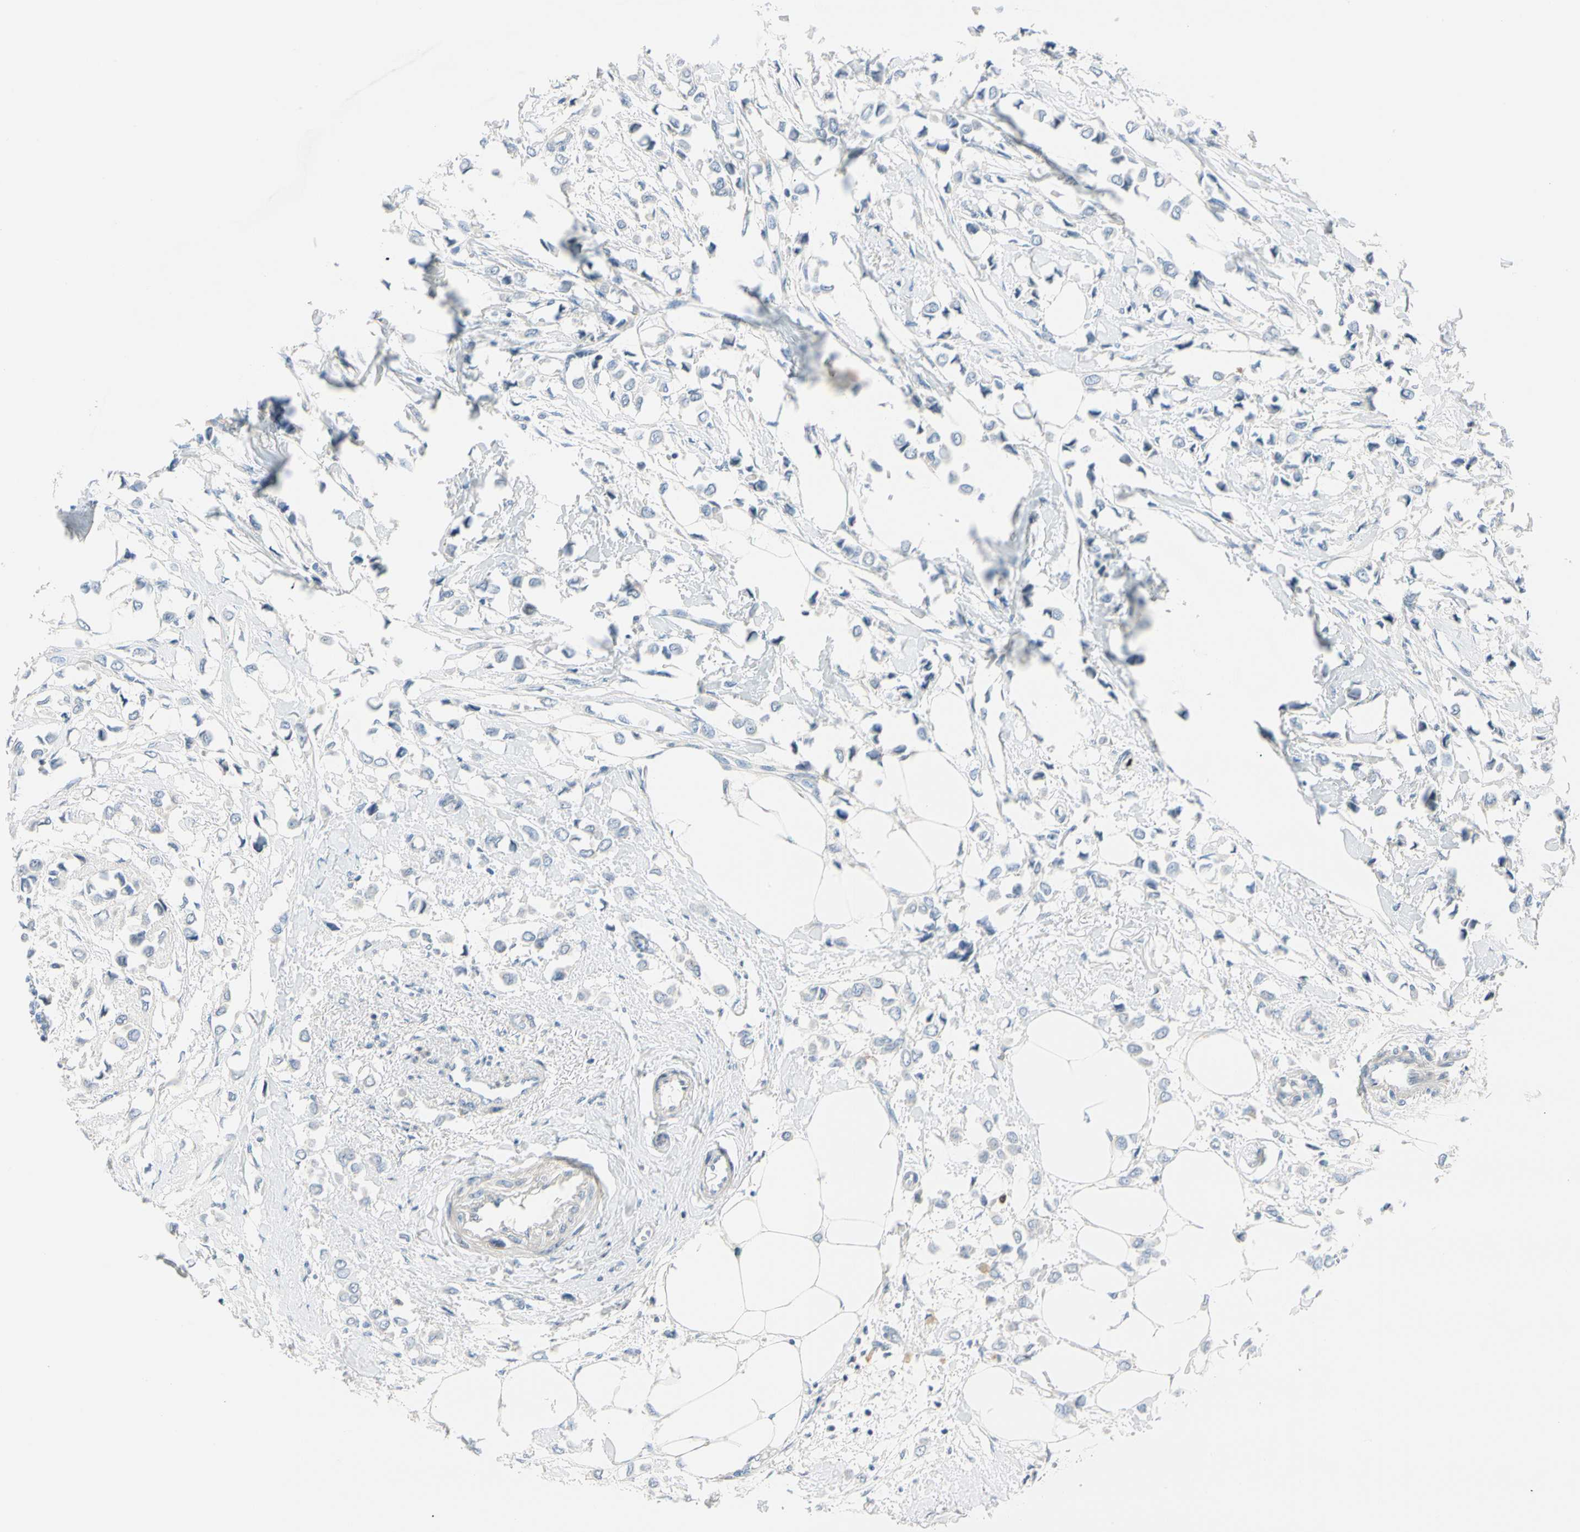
{"staining": {"intensity": "negative", "quantity": "none", "location": "none"}, "tissue": "breast cancer", "cell_type": "Tumor cells", "image_type": "cancer", "snomed": [{"axis": "morphology", "description": "Lobular carcinoma"}, {"axis": "topography", "description": "Breast"}], "caption": "DAB (3,3'-diaminobenzidine) immunohistochemical staining of breast lobular carcinoma demonstrates no significant staining in tumor cells.", "gene": "TRAF5", "patient": {"sex": "female", "age": 51}}